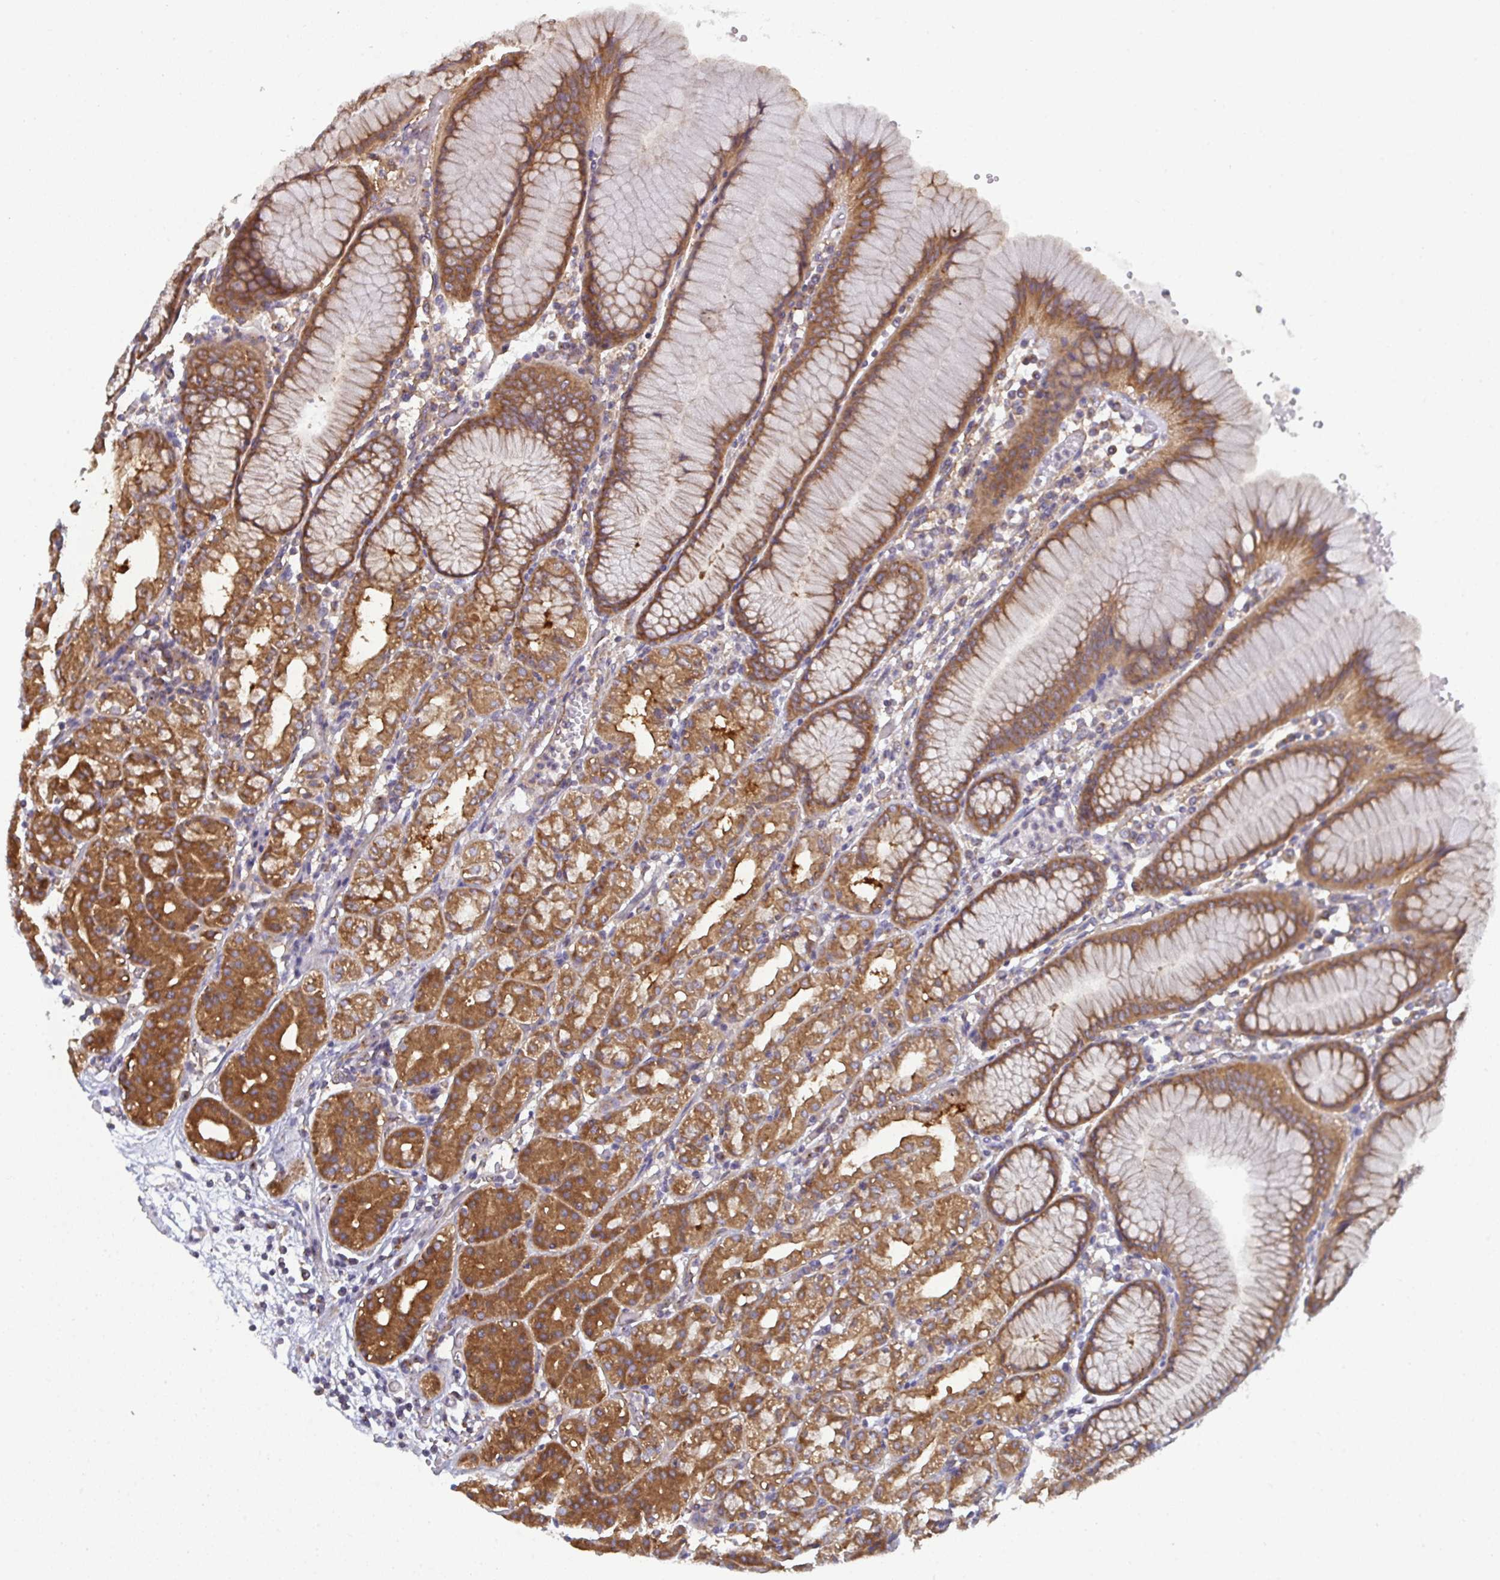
{"staining": {"intensity": "strong", "quantity": ">75%", "location": "cytoplasmic/membranous"}, "tissue": "stomach", "cell_type": "Glandular cells", "image_type": "normal", "snomed": [{"axis": "morphology", "description": "Normal tissue, NOS"}, {"axis": "topography", "description": "Stomach"}], "caption": "Immunohistochemical staining of normal human stomach exhibits high levels of strong cytoplasmic/membranous expression in approximately >75% of glandular cells. Nuclei are stained in blue.", "gene": "DYNC1I2", "patient": {"sex": "female", "age": 57}}